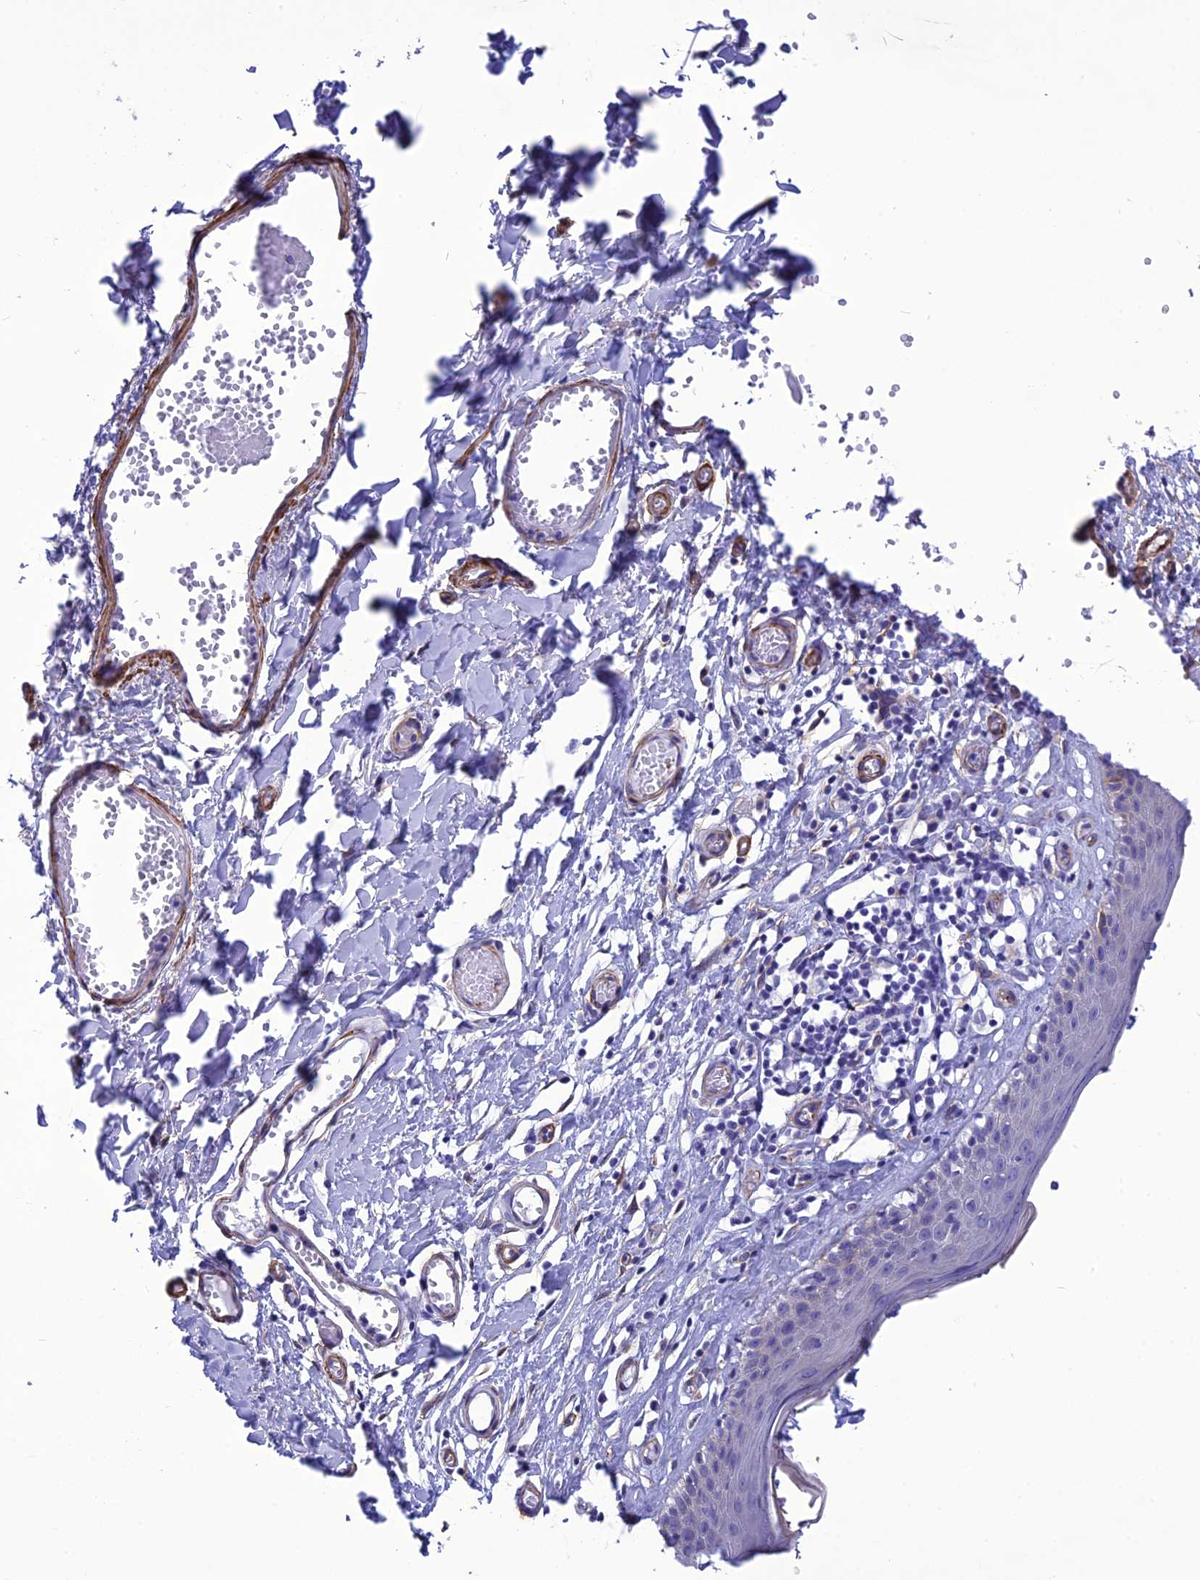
{"staining": {"intensity": "weak", "quantity": "<25%", "location": "cytoplasmic/membranous"}, "tissue": "skin", "cell_type": "Epidermal cells", "image_type": "normal", "snomed": [{"axis": "morphology", "description": "Normal tissue, NOS"}, {"axis": "topography", "description": "Adipose tissue"}, {"axis": "topography", "description": "Vascular tissue"}, {"axis": "topography", "description": "Vulva"}, {"axis": "topography", "description": "Peripheral nerve tissue"}], "caption": "A high-resolution histopathology image shows immunohistochemistry (IHC) staining of unremarkable skin, which exhibits no significant expression in epidermal cells. (Stains: DAB immunohistochemistry (IHC) with hematoxylin counter stain, Microscopy: brightfield microscopy at high magnification).", "gene": "NKD1", "patient": {"sex": "female", "age": 86}}